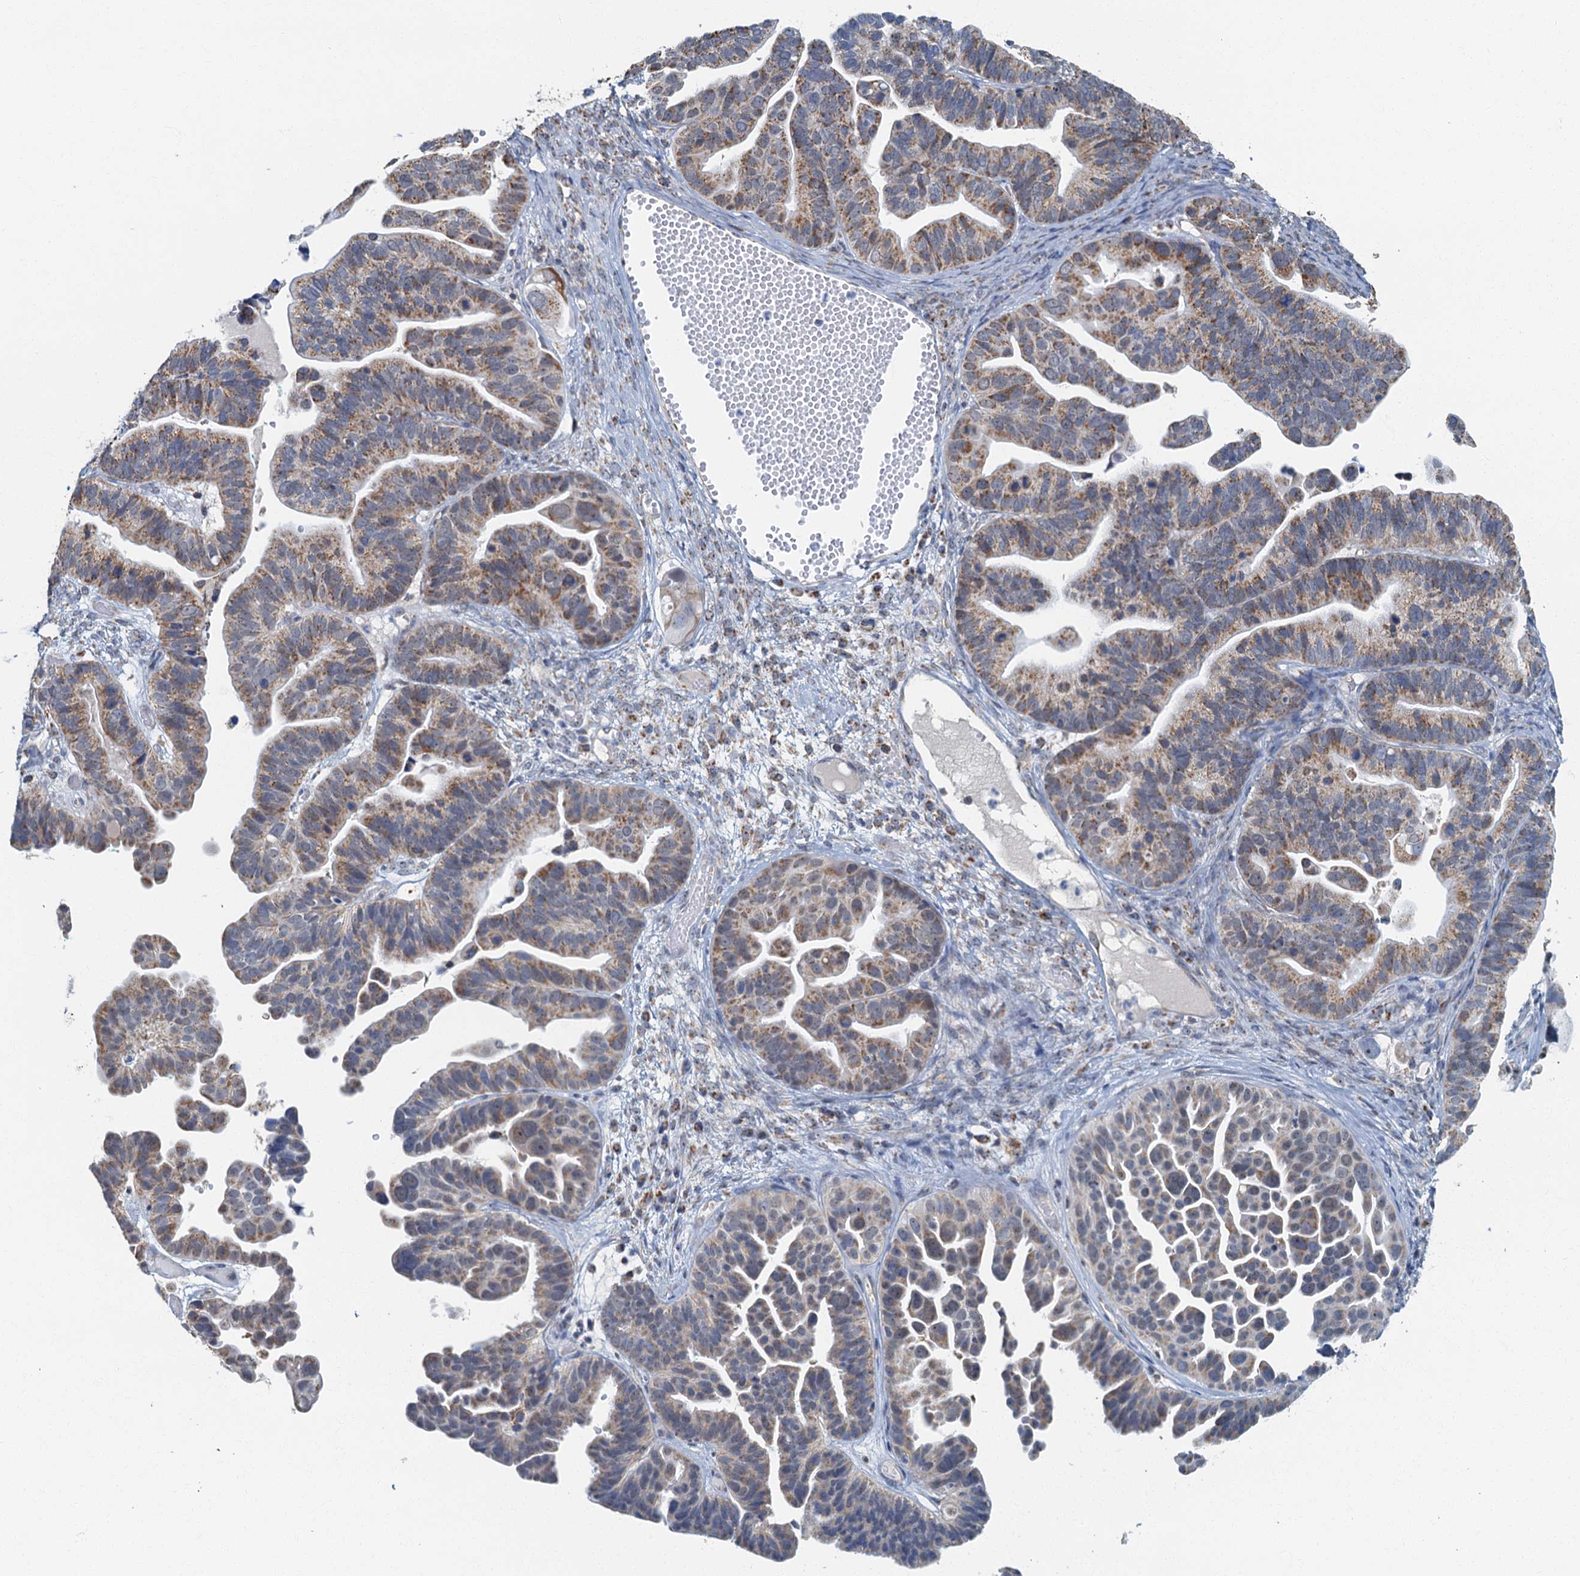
{"staining": {"intensity": "moderate", "quantity": ">75%", "location": "cytoplasmic/membranous"}, "tissue": "ovarian cancer", "cell_type": "Tumor cells", "image_type": "cancer", "snomed": [{"axis": "morphology", "description": "Cystadenocarcinoma, serous, NOS"}, {"axis": "topography", "description": "Ovary"}], "caption": "Human serous cystadenocarcinoma (ovarian) stained with a protein marker exhibits moderate staining in tumor cells.", "gene": "RAD9B", "patient": {"sex": "female", "age": 56}}